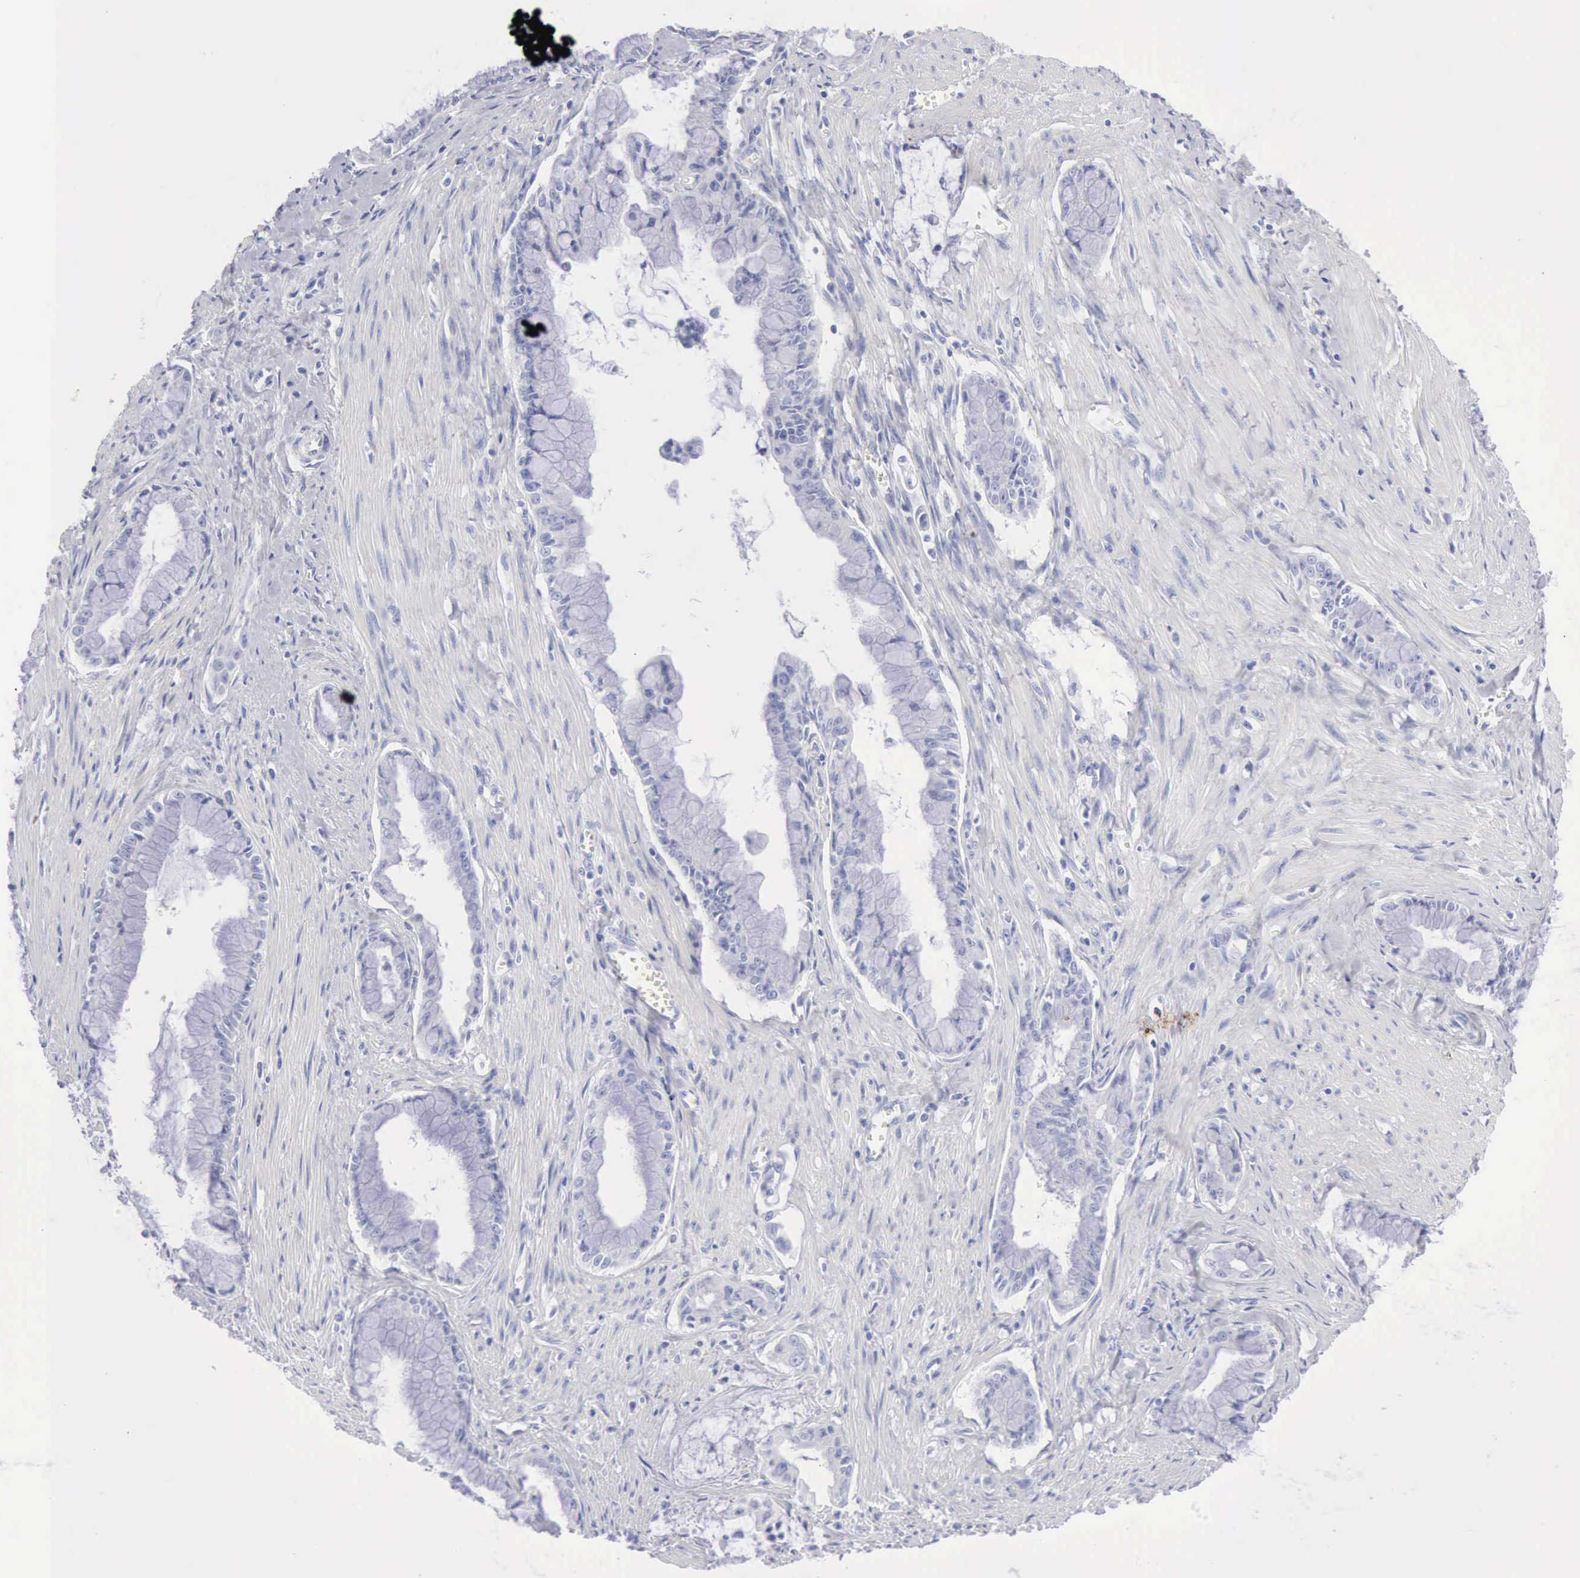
{"staining": {"intensity": "negative", "quantity": "none", "location": "none"}, "tissue": "pancreatic cancer", "cell_type": "Tumor cells", "image_type": "cancer", "snomed": [{"axis": "morphology", "description": "Adenocarcinoma, NOS"}, {"axis": "topography", "description": "Pancreas"}], "caption": "High power microscopy photomicrograph of an immunohistochemistry (IHC) image of pancreatic cancer, revealing no significant staining in tumor cells.", "gene": "KRT10", "patient": {"sex": "male", "age": 59}}